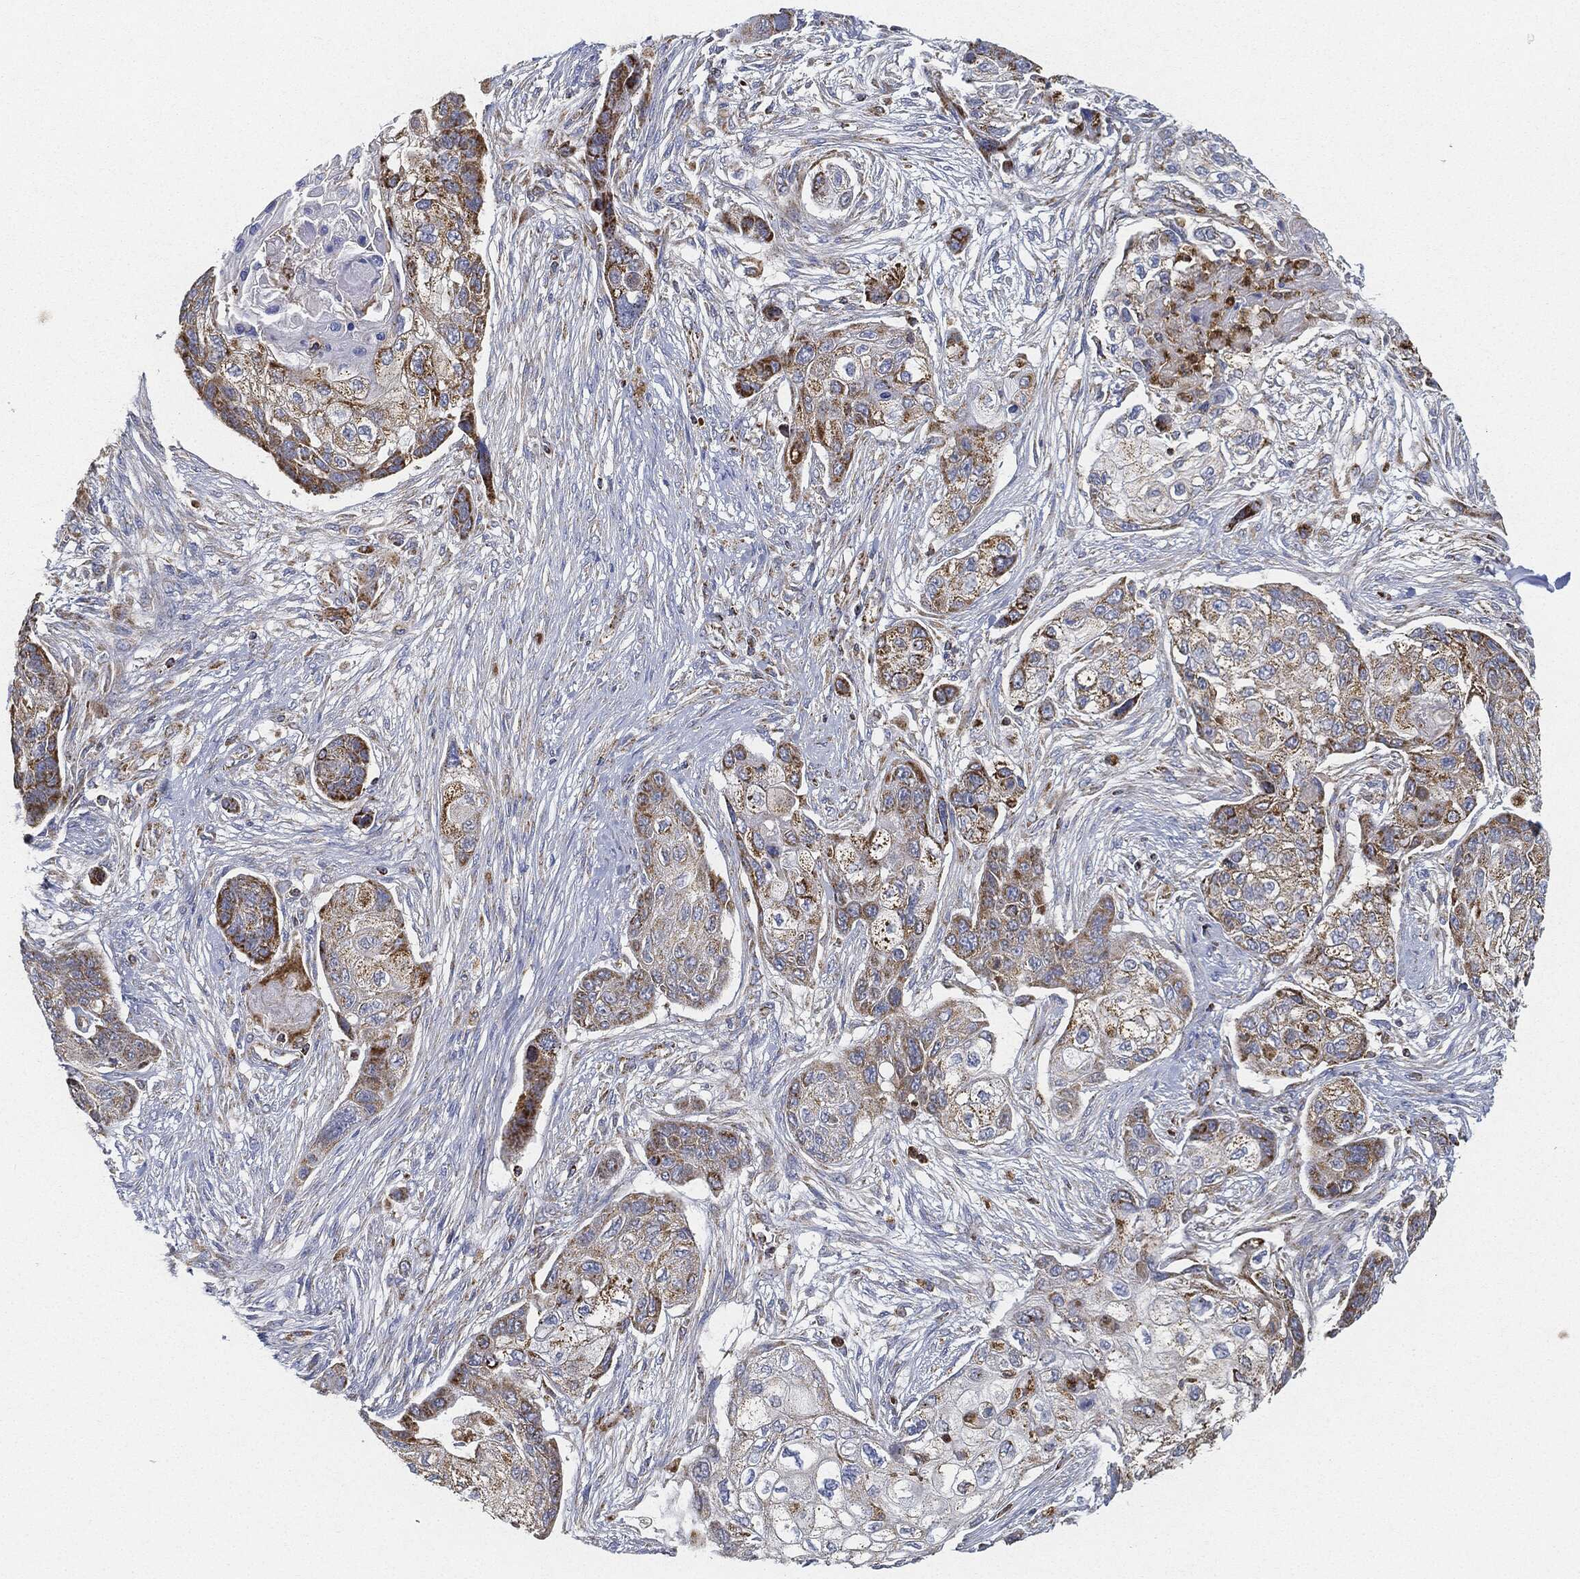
{"staining": {"intensity": "strong", "quantity": "<25%", "location": "cytoplasmic/membranous"}, "tissue": "lung cancer", "cell_type": "Tumor cells", "image_type": "cancer", "snomed": [{"axis": "morphology", "description": "Squamous cell carcinoma, NOS"}, {"axis": "topography", "description": "Lung"}], "caption": "A brown stain highlights strong cytoplasmic/membranous expression of a protein in human lung squamous cell carcinoma tumor cells.", "gene": "CAPN15", "patient": {"sex": "male", "age": 69}}